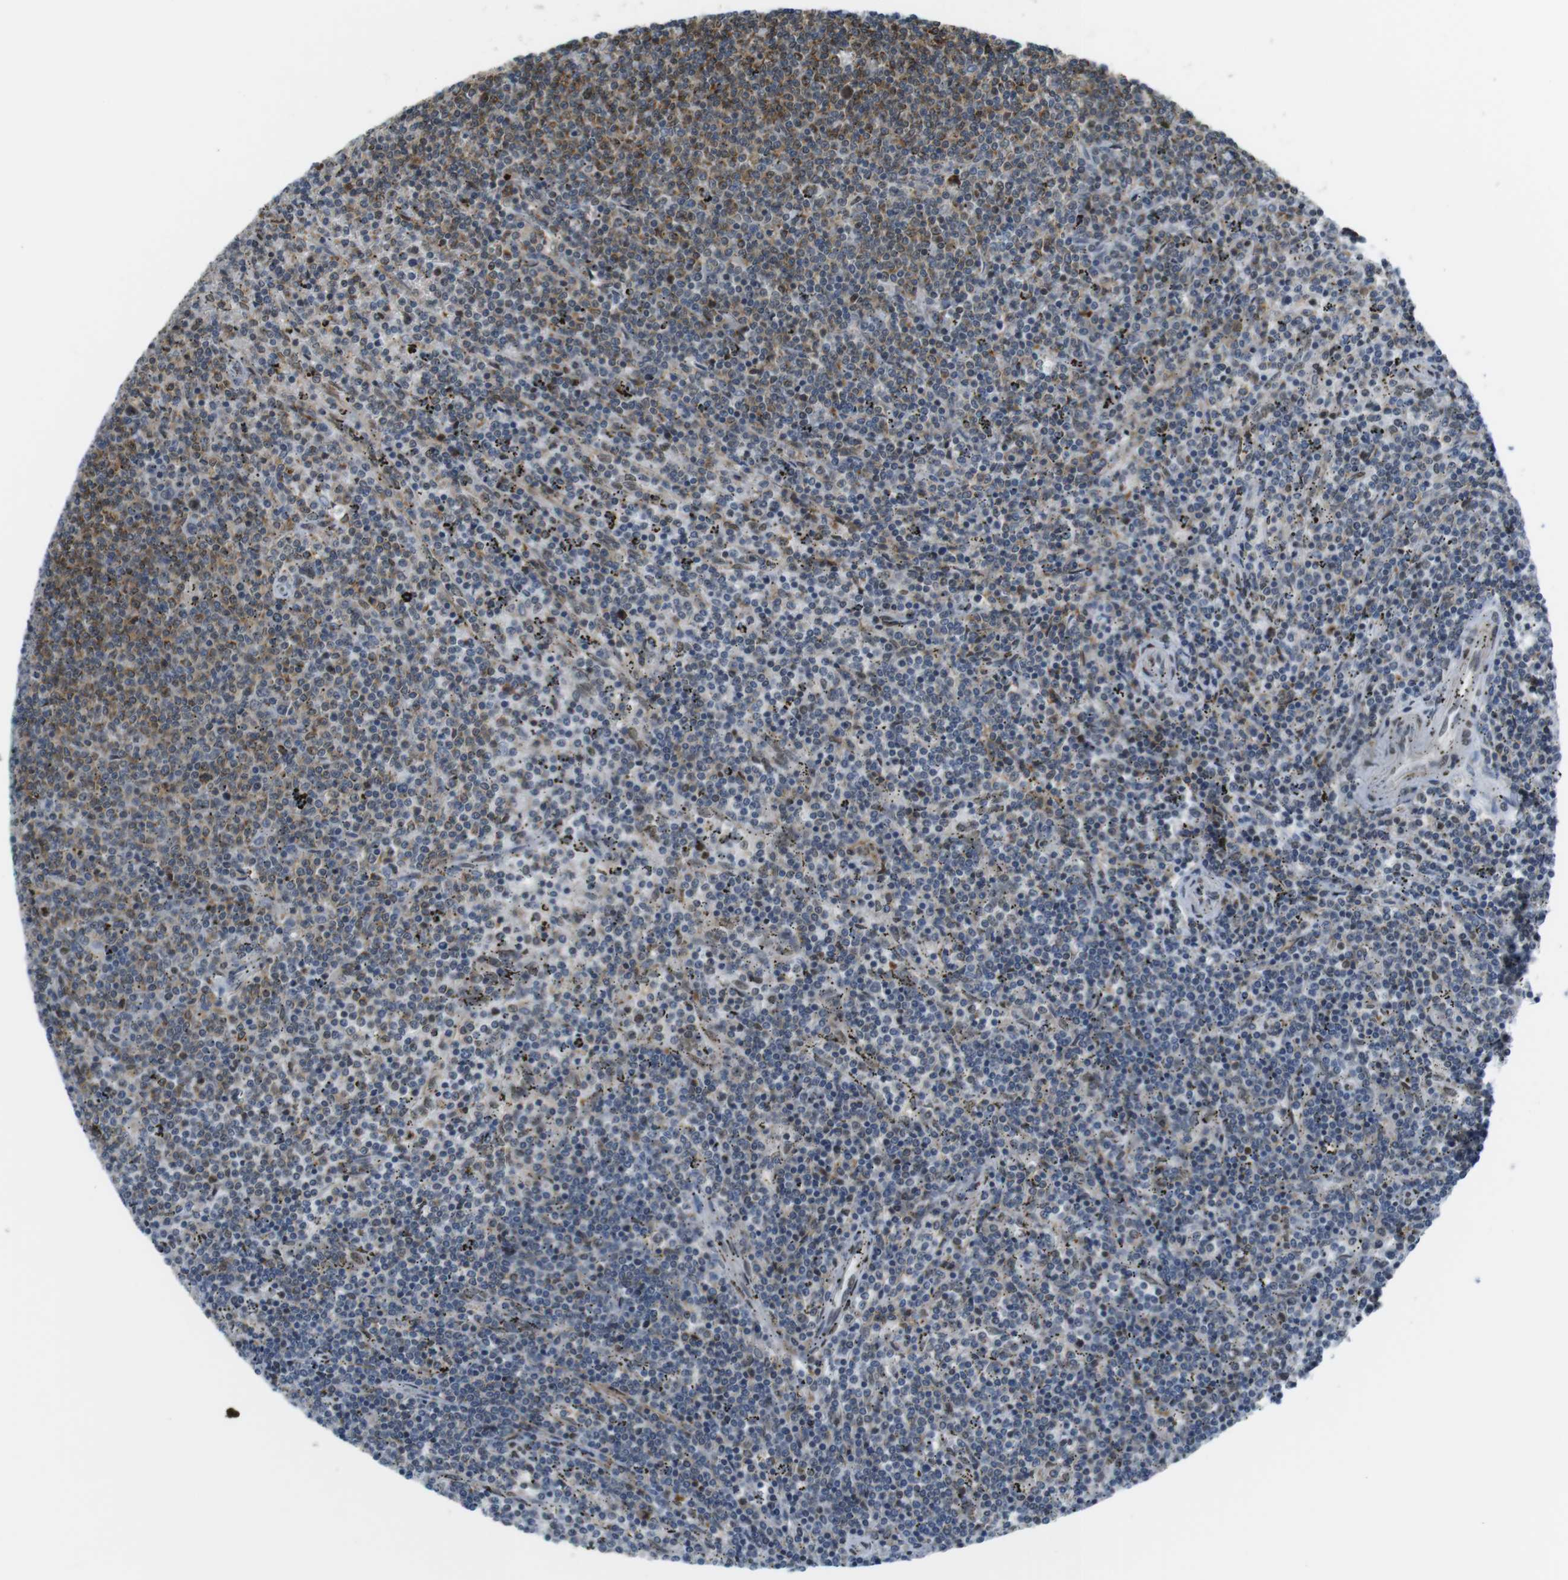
{"staining": {"intensity": "moderate", "quantity": "25%-75%", "location": "cytoplasmic/membranous,nuclear"}, "tissue": "lymphoma", "cell_type": "Tumor cells", "image_type": "cancer", "snomed": [{"axis": "morphology", "description": "Malignant lymphoma, non-Hodgkin's type, Low grade"}, {"axis": "topography", "description": "Spleen"}], "caption": "Tumor cells demonstrate medium levels of moderate cytoplasmic/membranous and nuclear expression in about 25%-75% of cells in human lymphoma.", "gene": "USP7", "patient": {"sex": "female", "age": 50}}